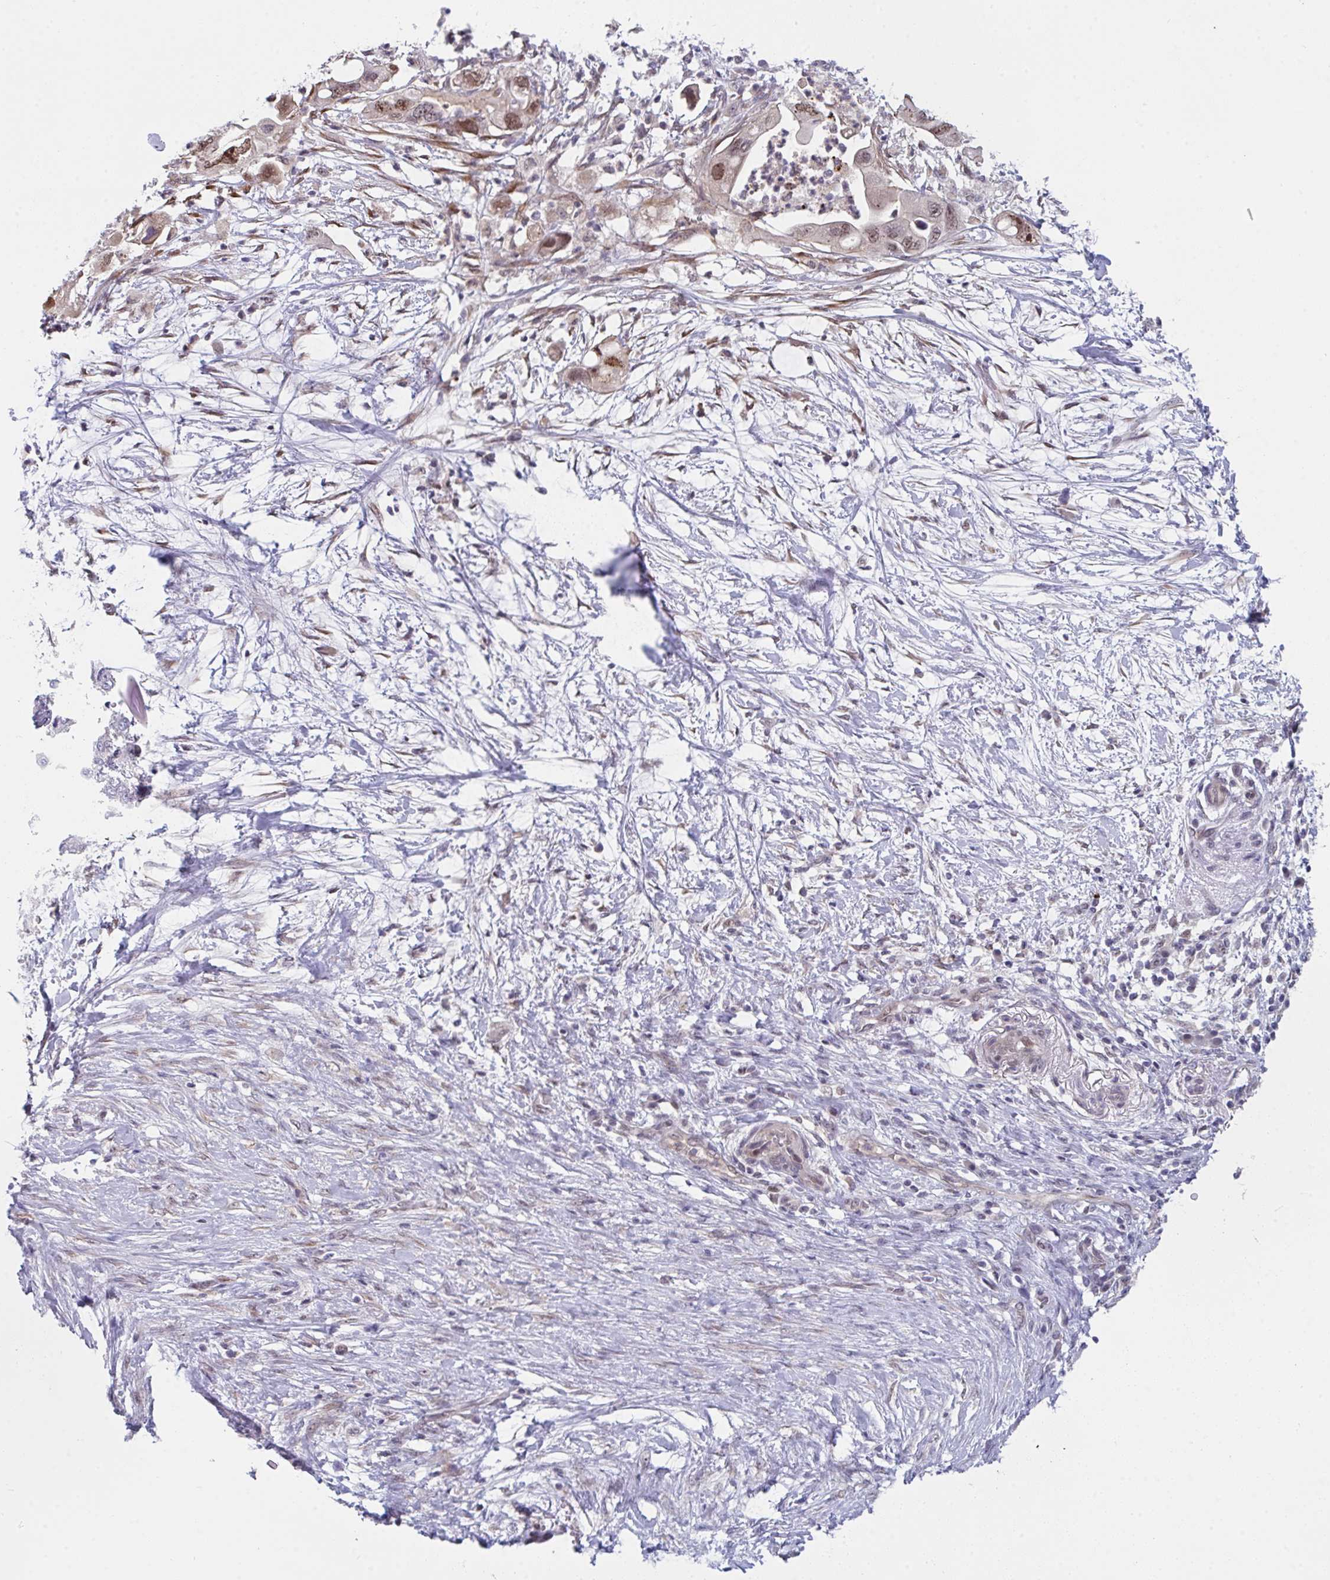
{"staining": {"intensity": "moderate", "quantity": ">75%", "location": "nuclear"}, "tissue": "pancreatic cancer", "cell_type": "Tumor cells", "image_type": "cancer", "snomed": [{"axis": "morphology", "description": "Adenocarcinoma, NOS"}, {"axis": "topography", "description": "Pancreas"}], "caption": "Immunohistochemical staining of pancreatic cancer (adenocarcinoma) exhibits moderate nuclear protein positivity in about >75% of tumor cells.", "gene": "RBM18", "patient": {"sex": "female", "age": 72}}